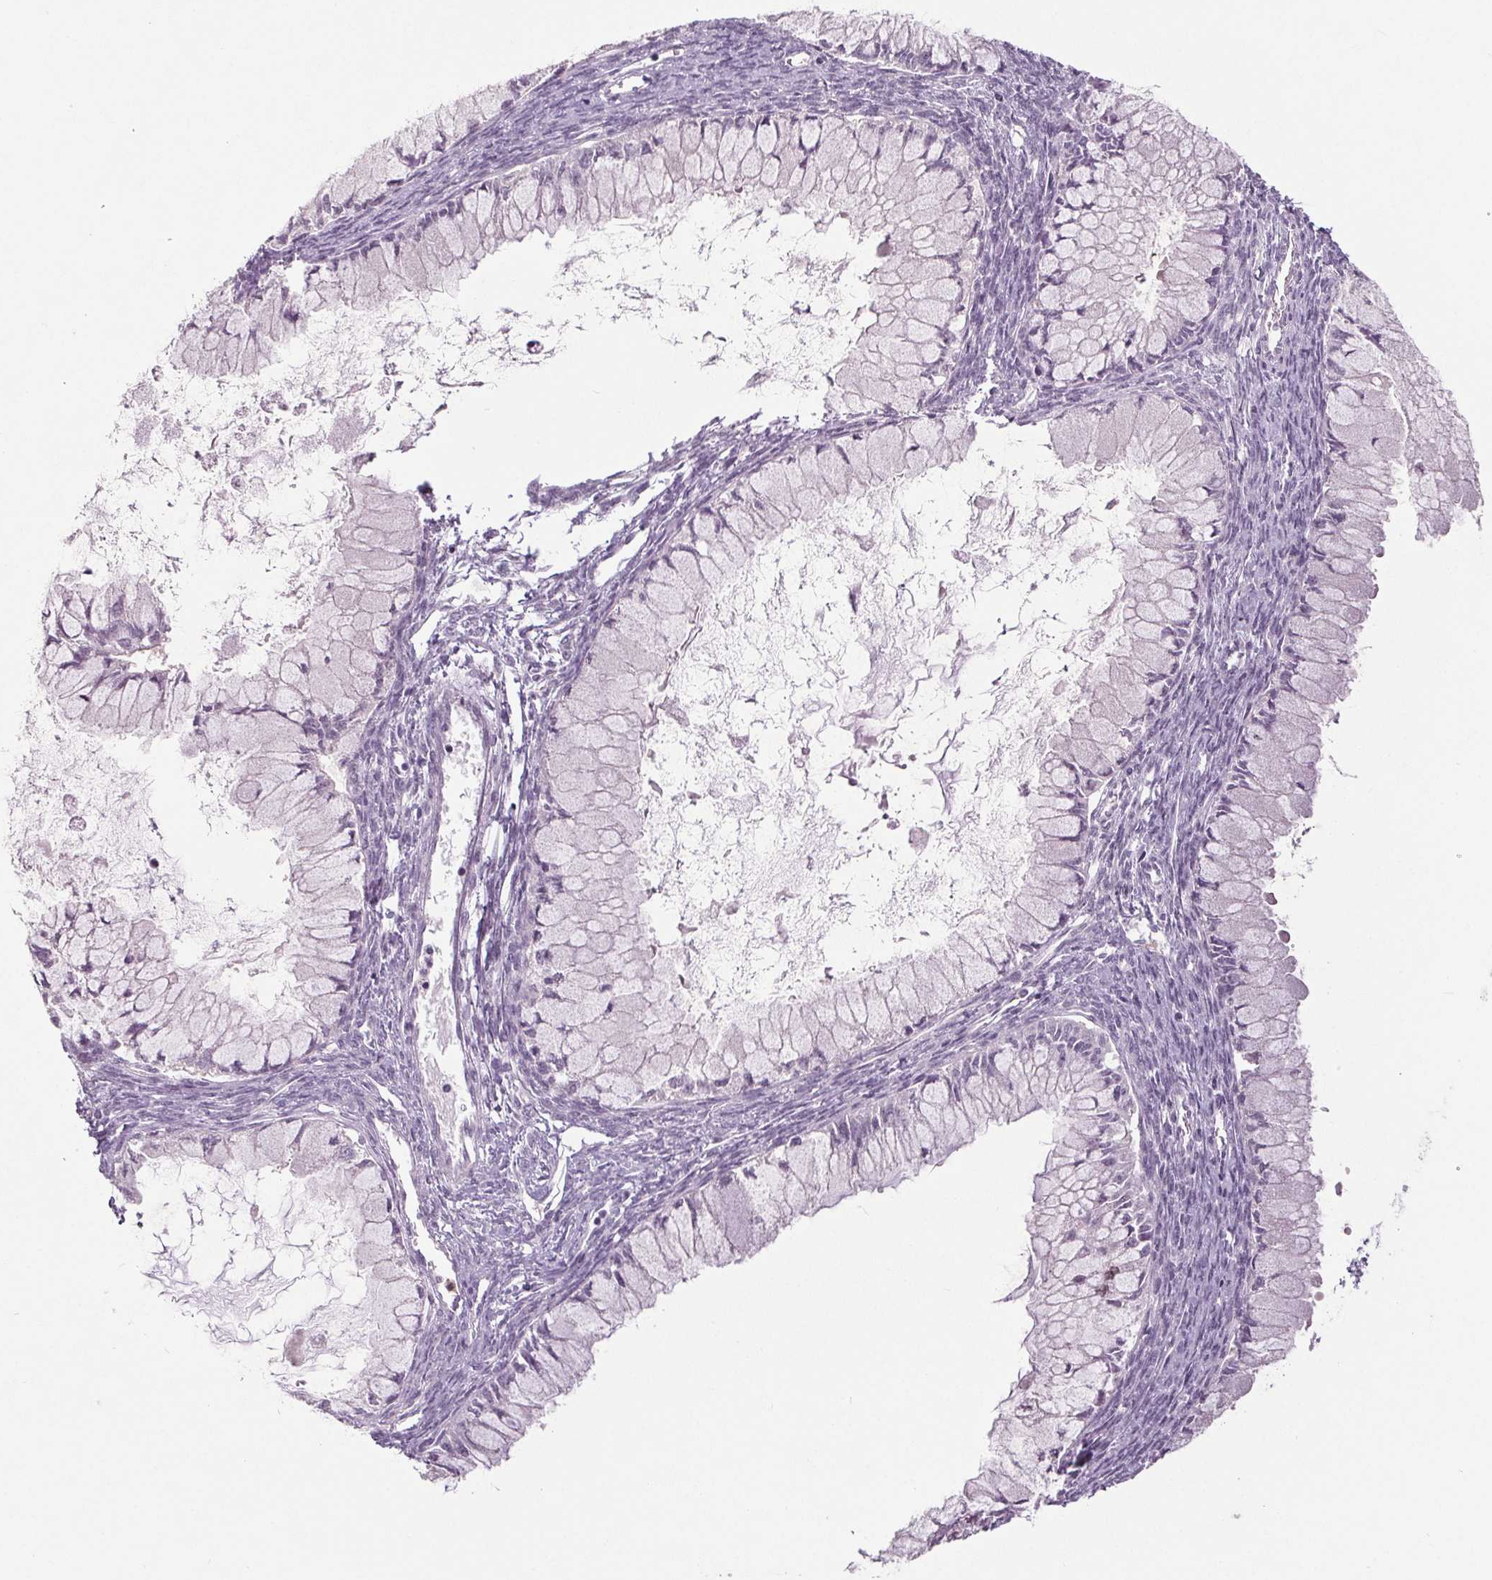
{"staining": {"intensity": "negative", "quantity": "none", "location": "none"}, "tissue": "ovarian cancer", "cell_type": "Tumor cells", "image_type": "cancer", "snomed": [{"axis": "morphology", "description": "Cystadenocarcinoma, mucinous, NOS"}, {"axis": "topography", "description": "Ovary"}], "caption": "IHC histopathology image of neoplastic tissue: human ovarian cancer (mucinous cystadenocarcinoma) stained with DAB demonstrates no significant protein staining in tumor cells.", "gene": "SMIM6", "patient": {"sex": "female", "age": 34}}